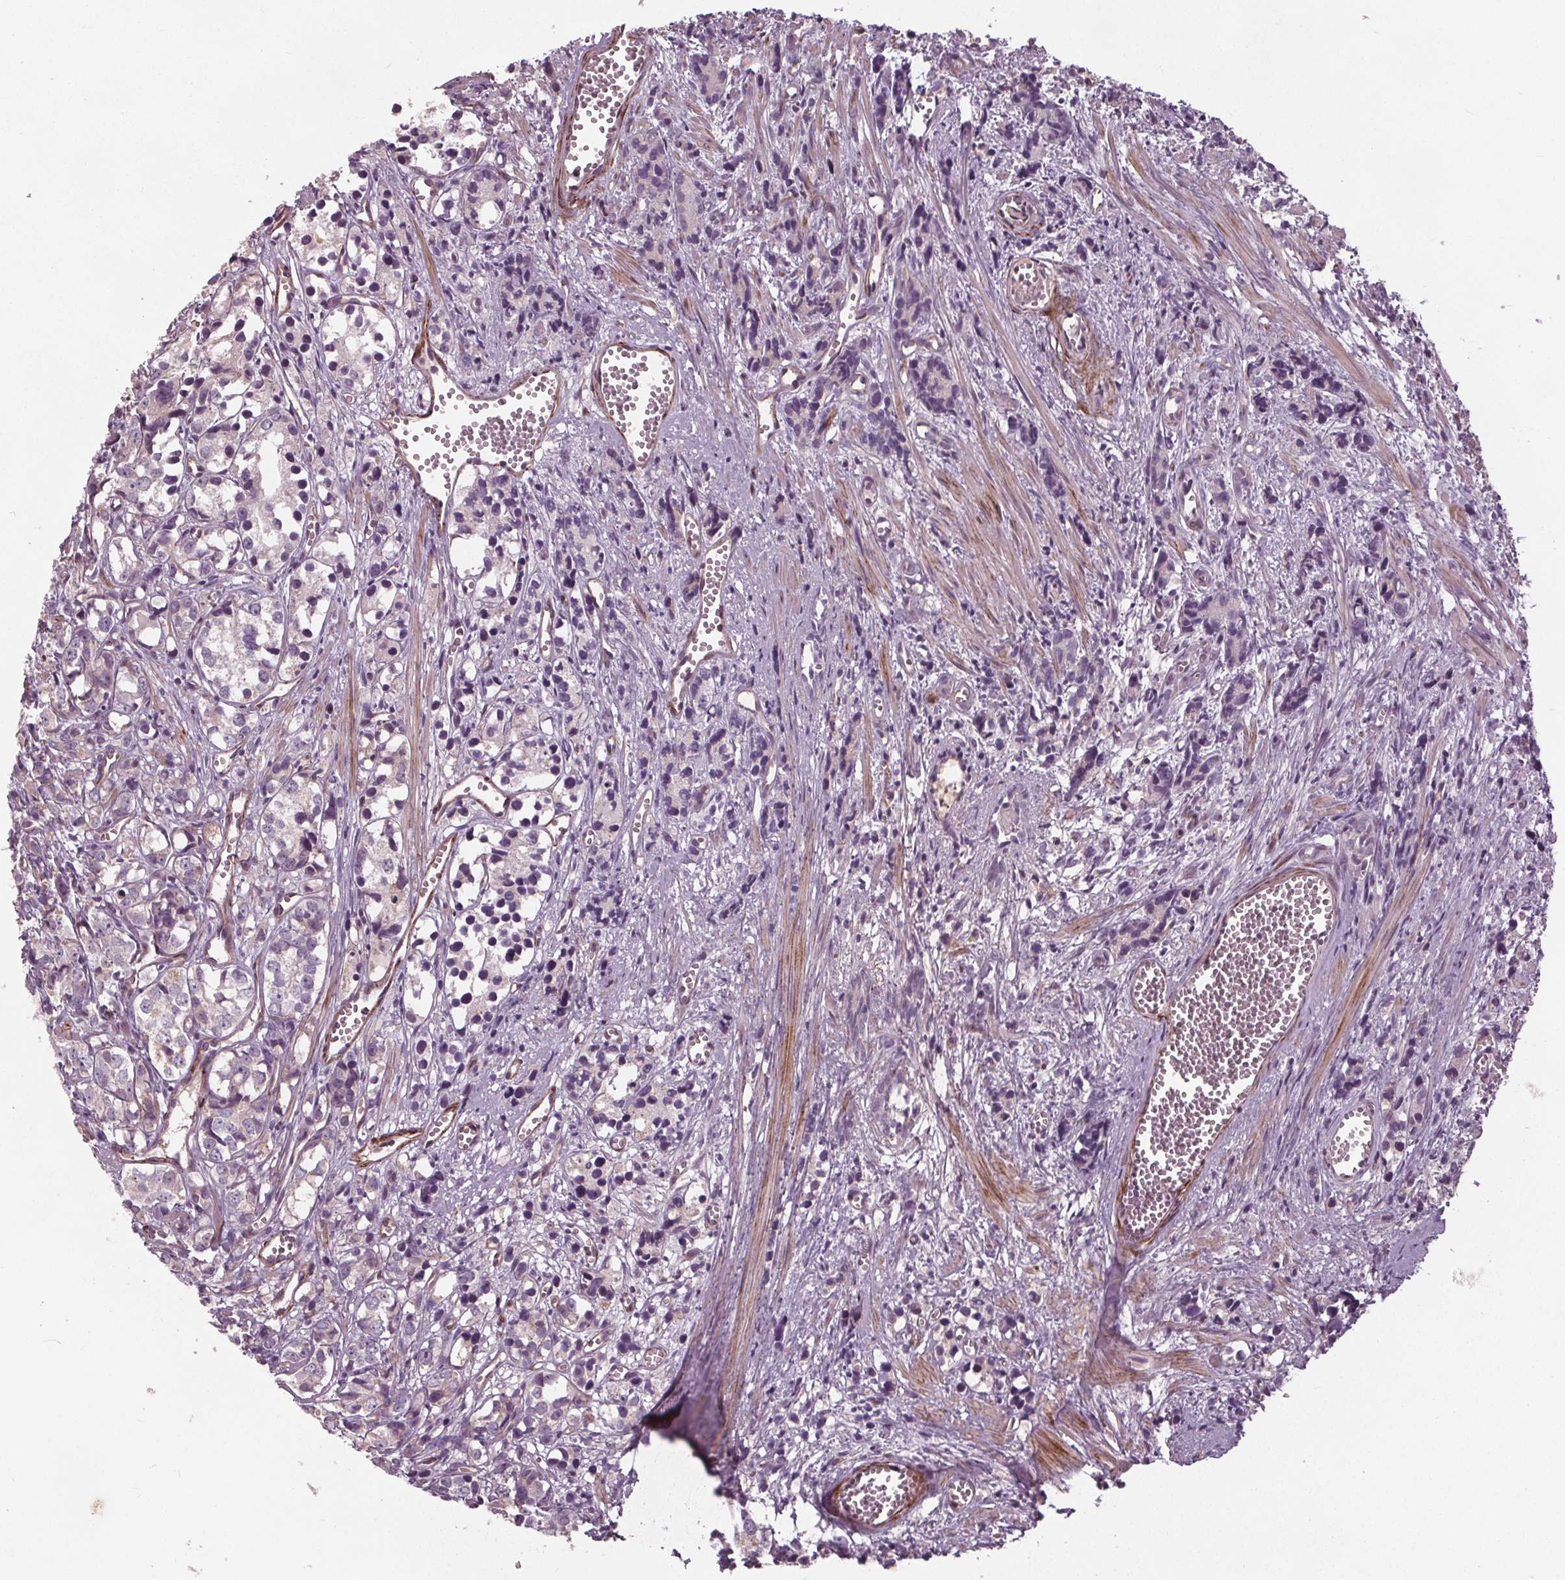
{"staining": {"intensity": "negative", "quantity": "none", "location": "none"}, "tissue": "prostate cancer", "cell_type": "Tumor cells", "image_type": "cancer", "snomed": [{"axis": "morphology", "description": "Adenocarcinoma, High grade"}, {"axis": "topography", "description": "Prostate"}], "caption": "DAB (3,3'-diaminobenzidine) immunohistochemical staining of prostate high-grade adenocarcinoma reveals no significant staining in tumor cells.", "gene": "PDGFD", "patient": {"sex": "male", "age": 77}}